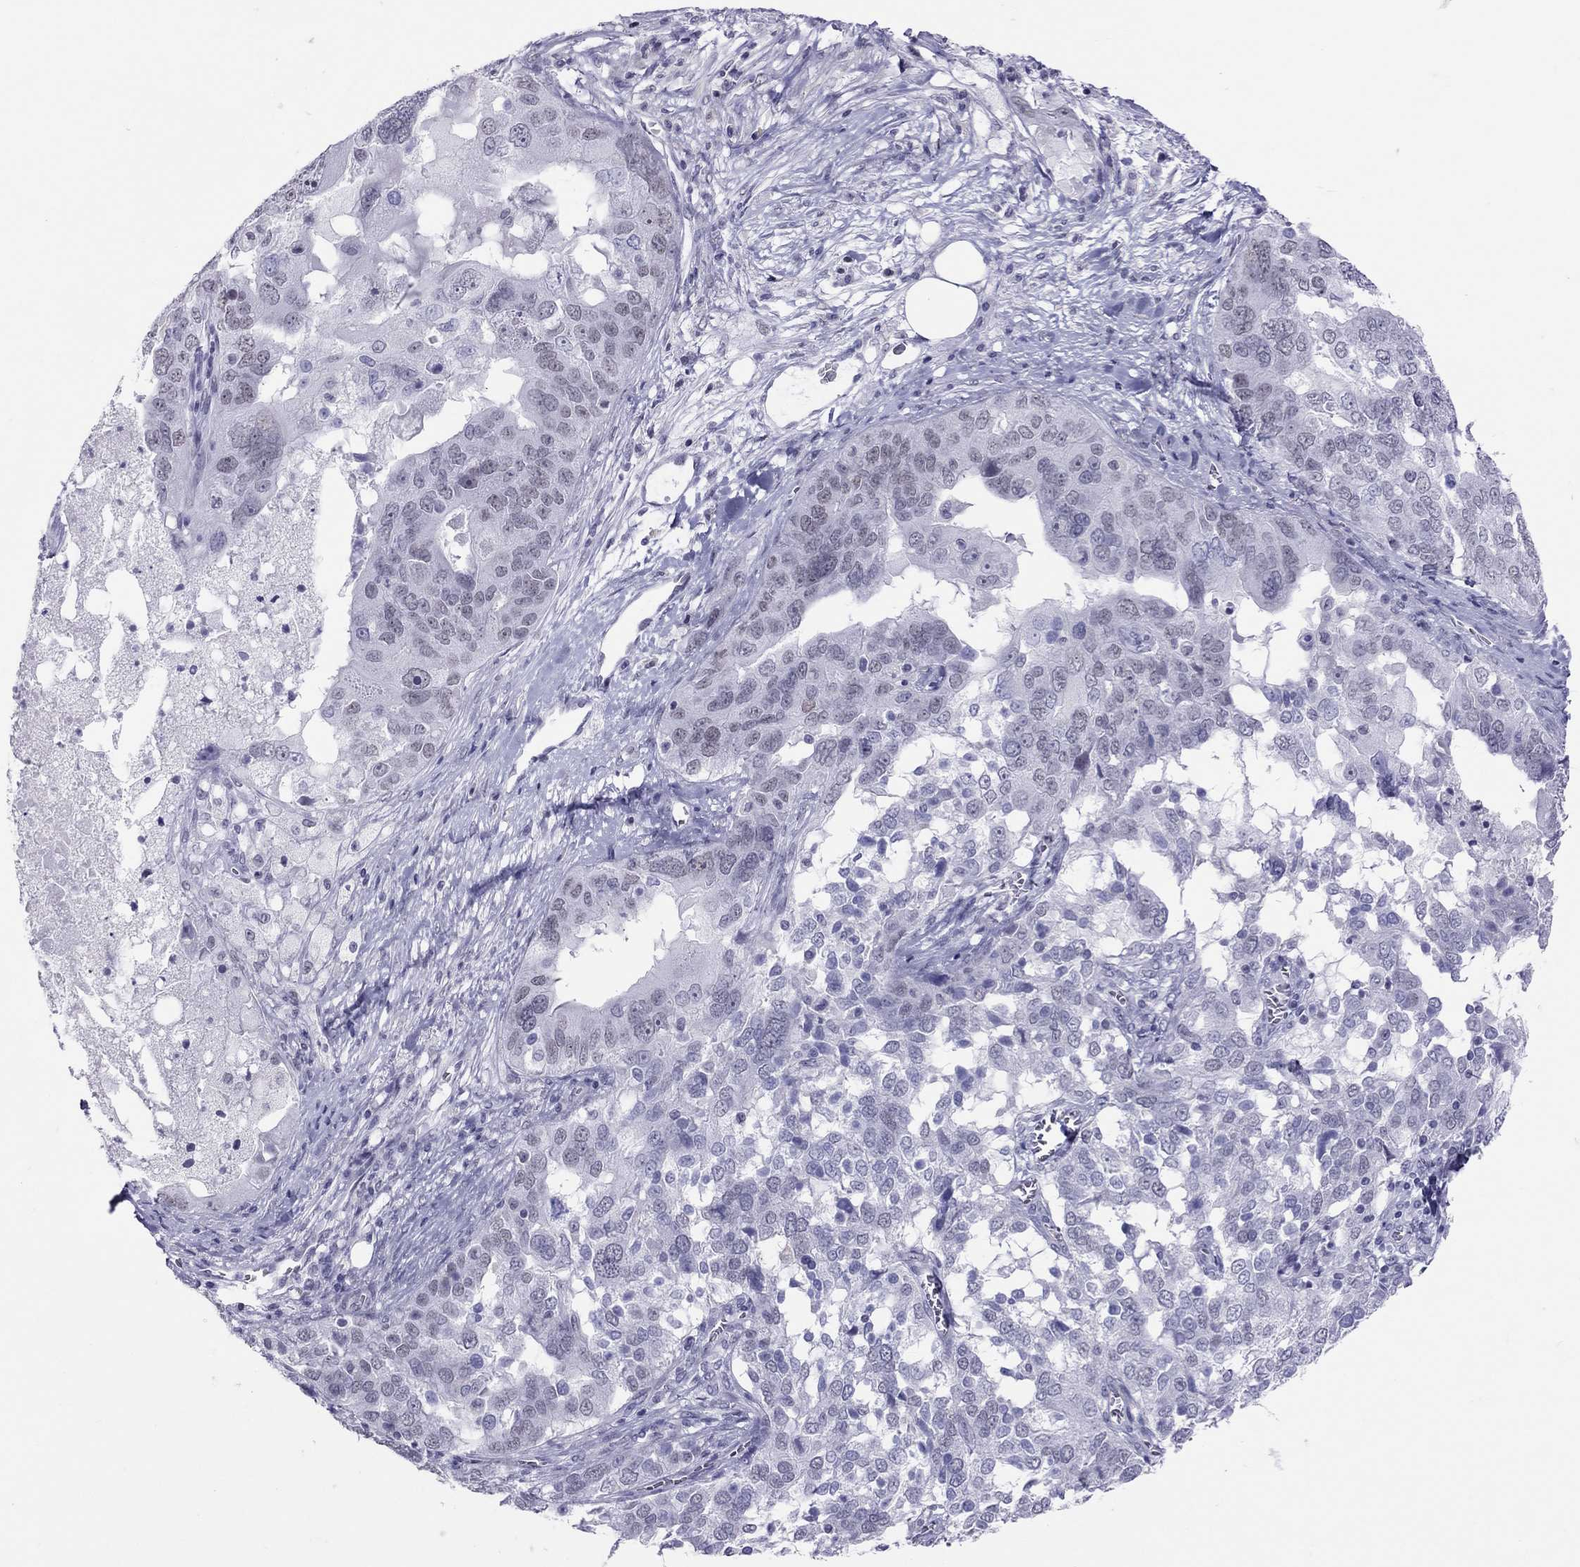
{"staining": {"intensity": "negative", "quantity": "none", "location": "none"}, "tissue": "ovarian cancer", "cell_type": "Tumor cells", "image_type": "cancer", "snomed": [{"axis": "morphology", "description": "Carcinoma, endometroid"}, {"axis": "topography", "description": "Soft tissue"}, {"axis": "topography", "description": "Ovary"}], "caption": "An immunohistochemistry micrograph of ovarian cancer is shown. There is no staining in tumor cells of ovarian cancer.", "gene": "JHY", "patient": {"sex": "female", "age": 52}}